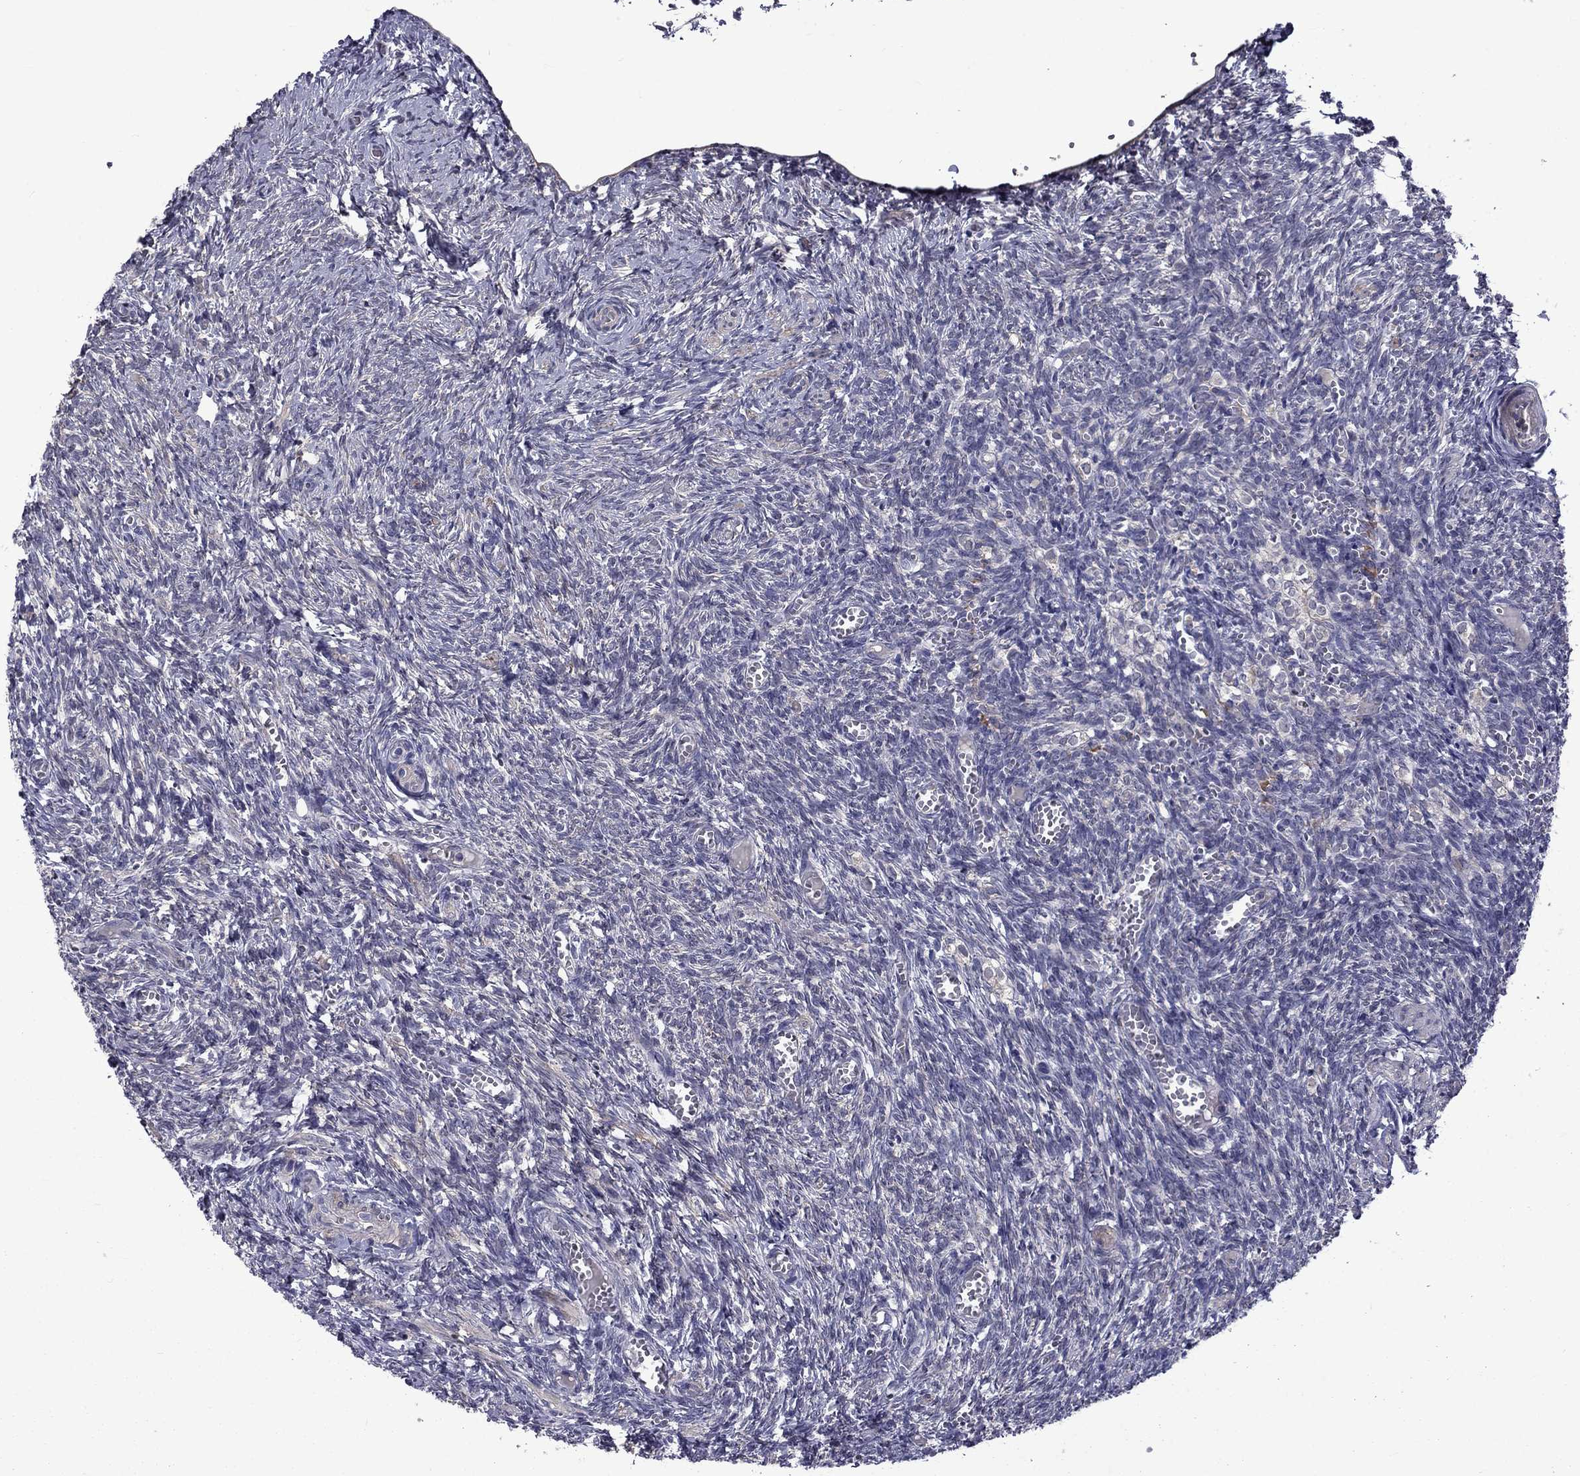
{"staining": {"intensity": "moderate", "quantity": "25%-75%", "location": "cytoplasmic/membranous"}, "tissue": "ovary", "cell_type": "Follicle cells", "image_type": "normal", "snomed": [{"axis": "morphology", "description": "Normal tissue, NOS"}, {"axis": "topography", "description": "Ovary"}], "caption": "Immunohistochemical staining of unremarkable human ovary displays 25%-75% levels of moderate cytoplasmic/membranous protein positivity in approximately 25%-75% of follicle cells. (DAB (3,3'-diaminobenzidine) = brown stain, brightfield microscopy at high magnification).", "gene": "SNTA1", "patient": {"sex": "female", "age": 43}}